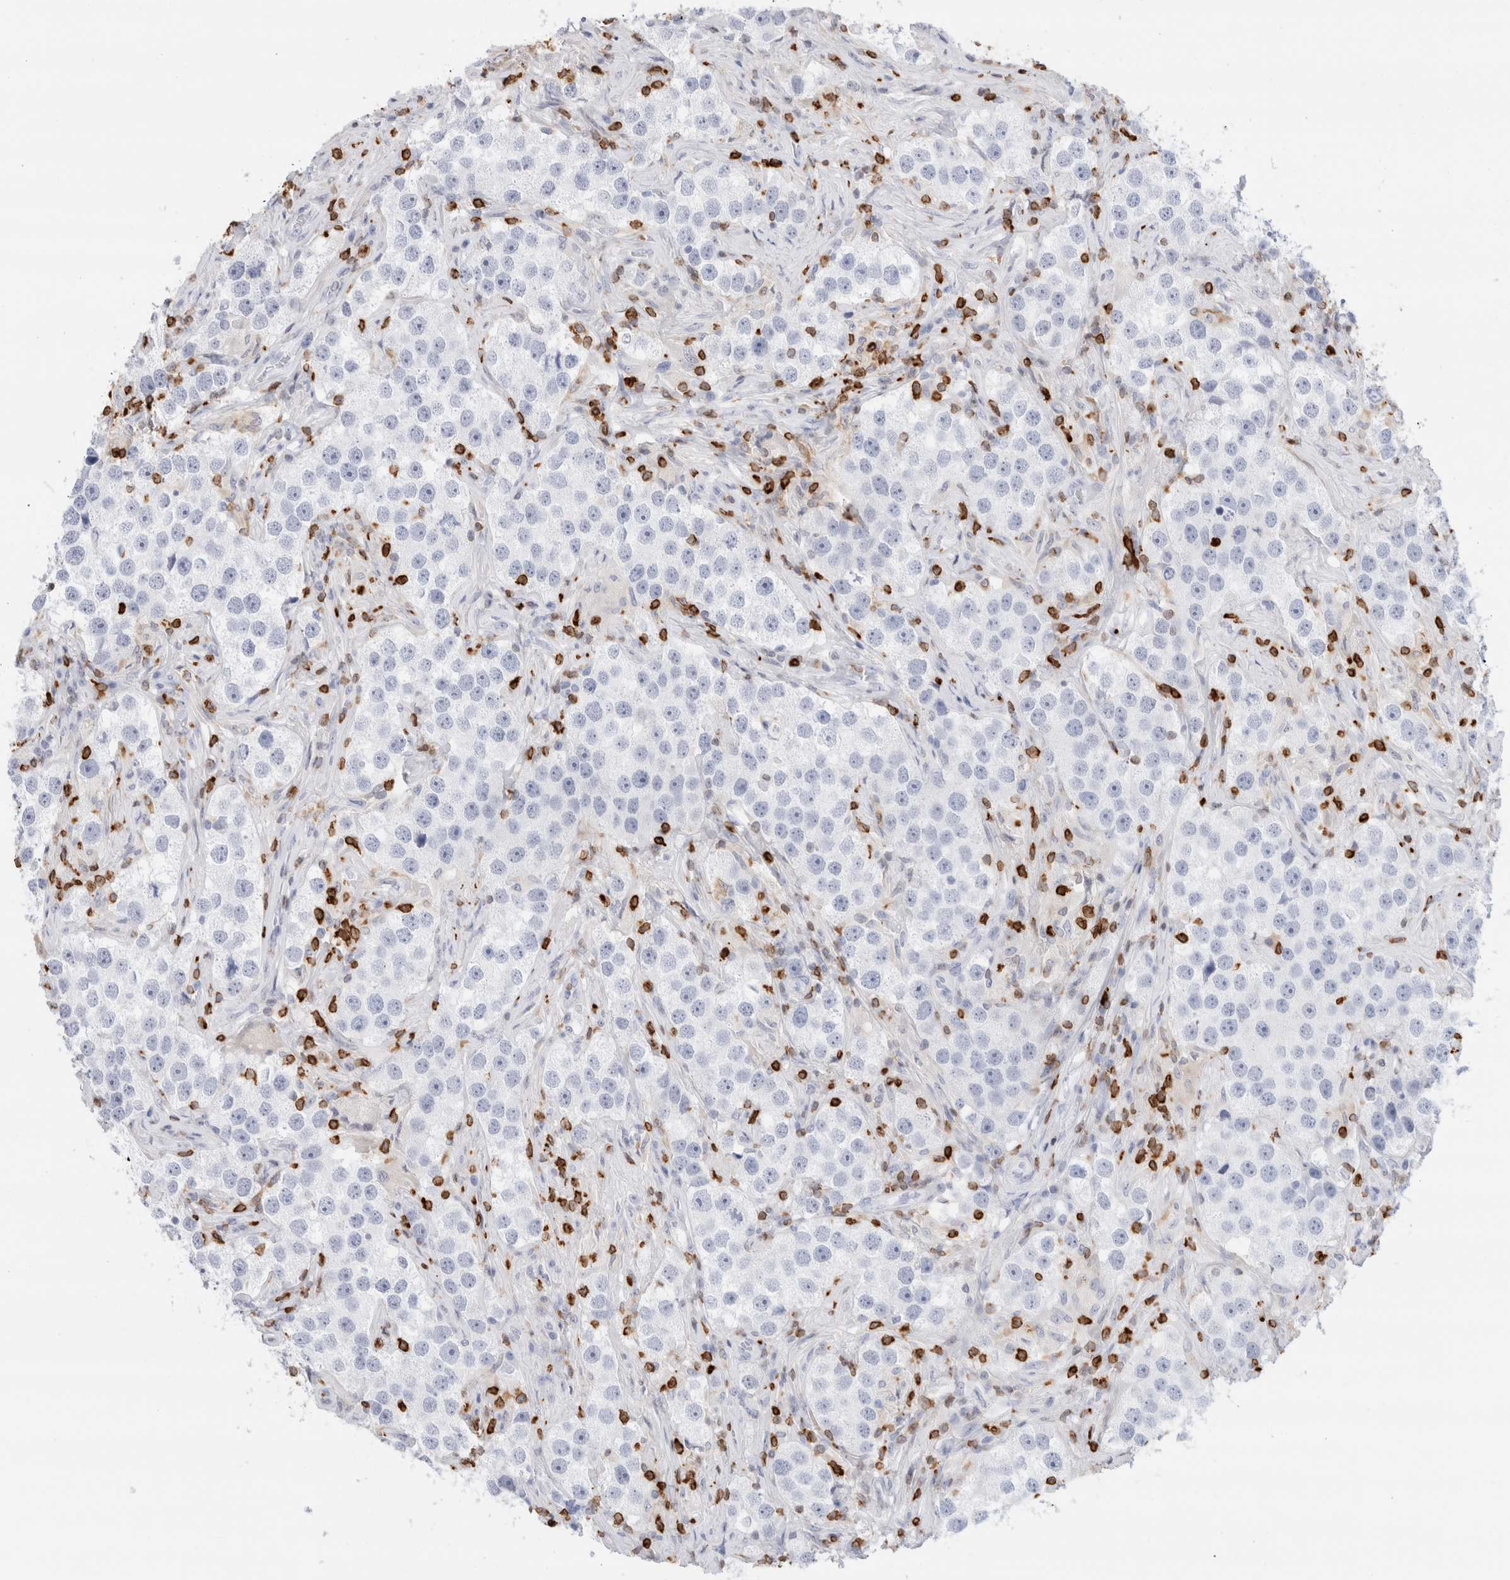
{"staining": {"intensity": "negative", "quantity": "none", "location": "none"}, "tissue": "testis cancer", "cell_type": "Tumor cells", "image_type": "cancer", "snomed": [{"axis": "morphology", "description": "Seminoma, NOS"}, {"axis": "topography", "description": "Testis"}], "caption": "This is an immunohistochemistry (IHC) photomicrograph of testis cancer (seminoma). There is no staining in tumor cells.", "gene": "ALOX5AP", "patient": {"sex": "male", "age": 49}}